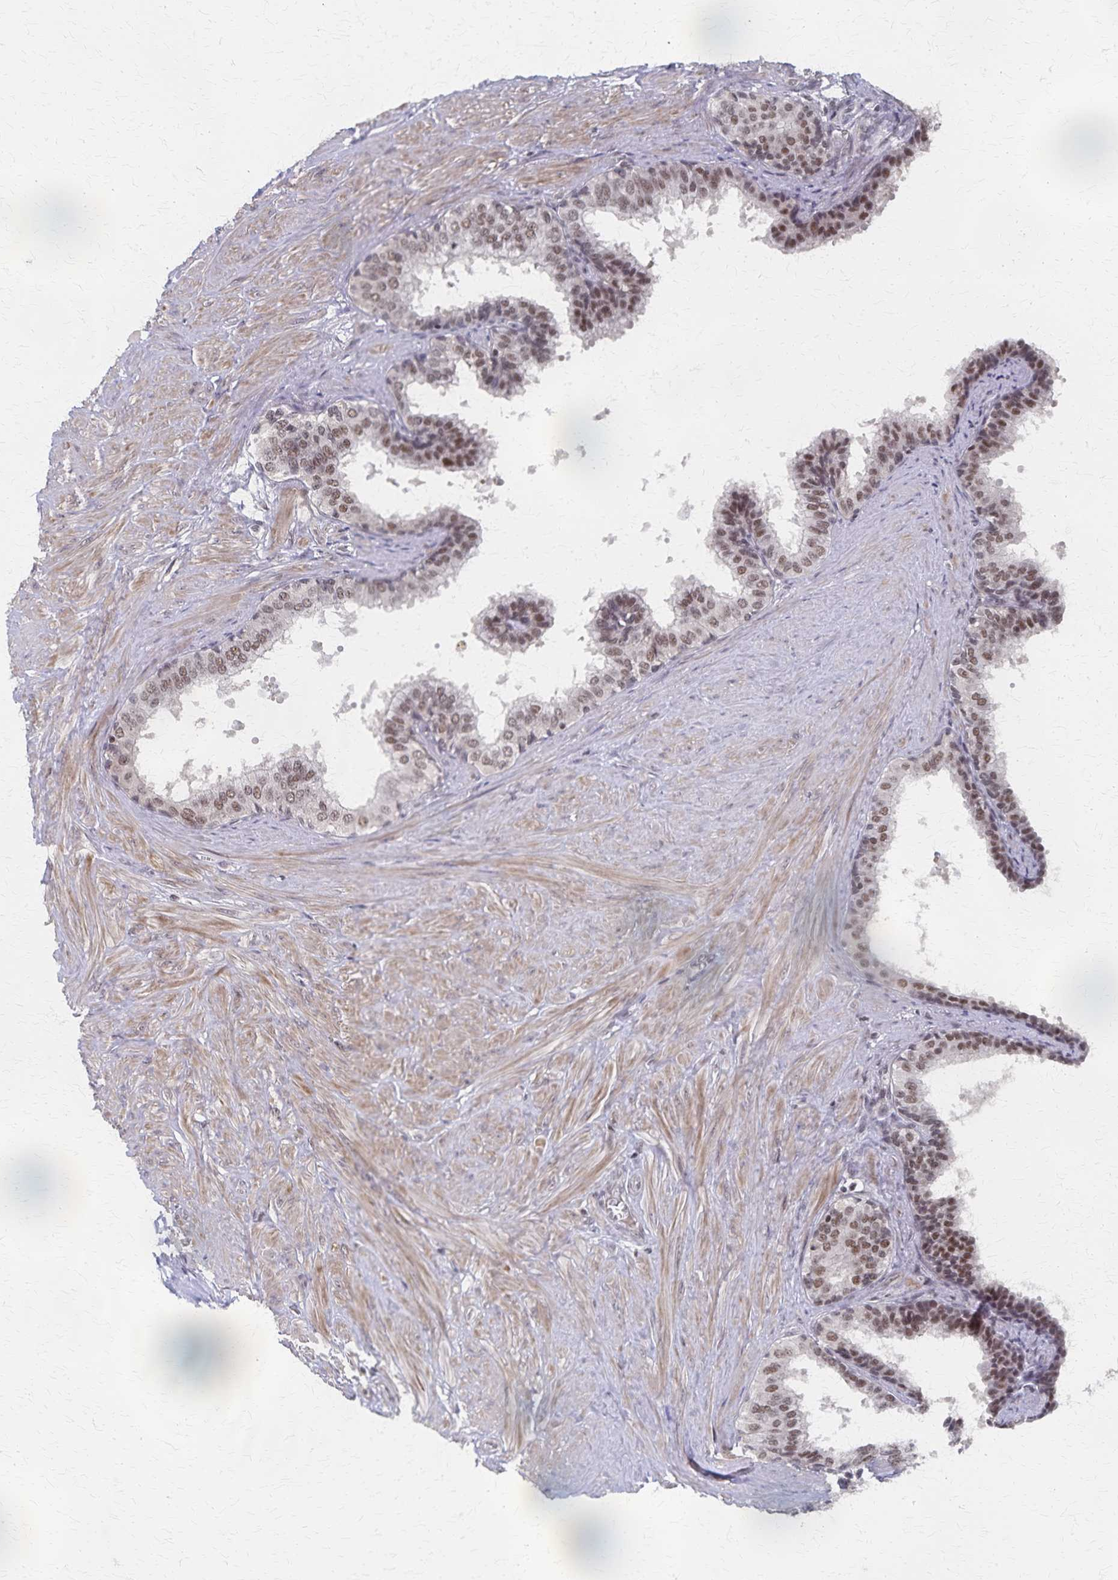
{"staining": {"intensity": "moderate", "quantity": "25%-75%", "location": "nuclear"}, "tissue": "prostate", "cell_type": "Glandular cells", "image_type": "normal", "snomed": [{"axis": "morphology", "description": "Normal tissue, NOS"}, {"axis": "topography", "description": "Prostate"}, {"axis": "topography", "description": "Peripheral nerve tissue"}], "caption": "A brown stain highlights moderate nuclear expression of a protein in glandular cells of normal human prostate. Using DAB (3,3'-diaminobenzidine) (brown) and hematoxylin (blue) stains, captured at high magnification using brightfield microscopy.", "gene": "GTF2B", "patient": {"sex": "male", "age": 55}}